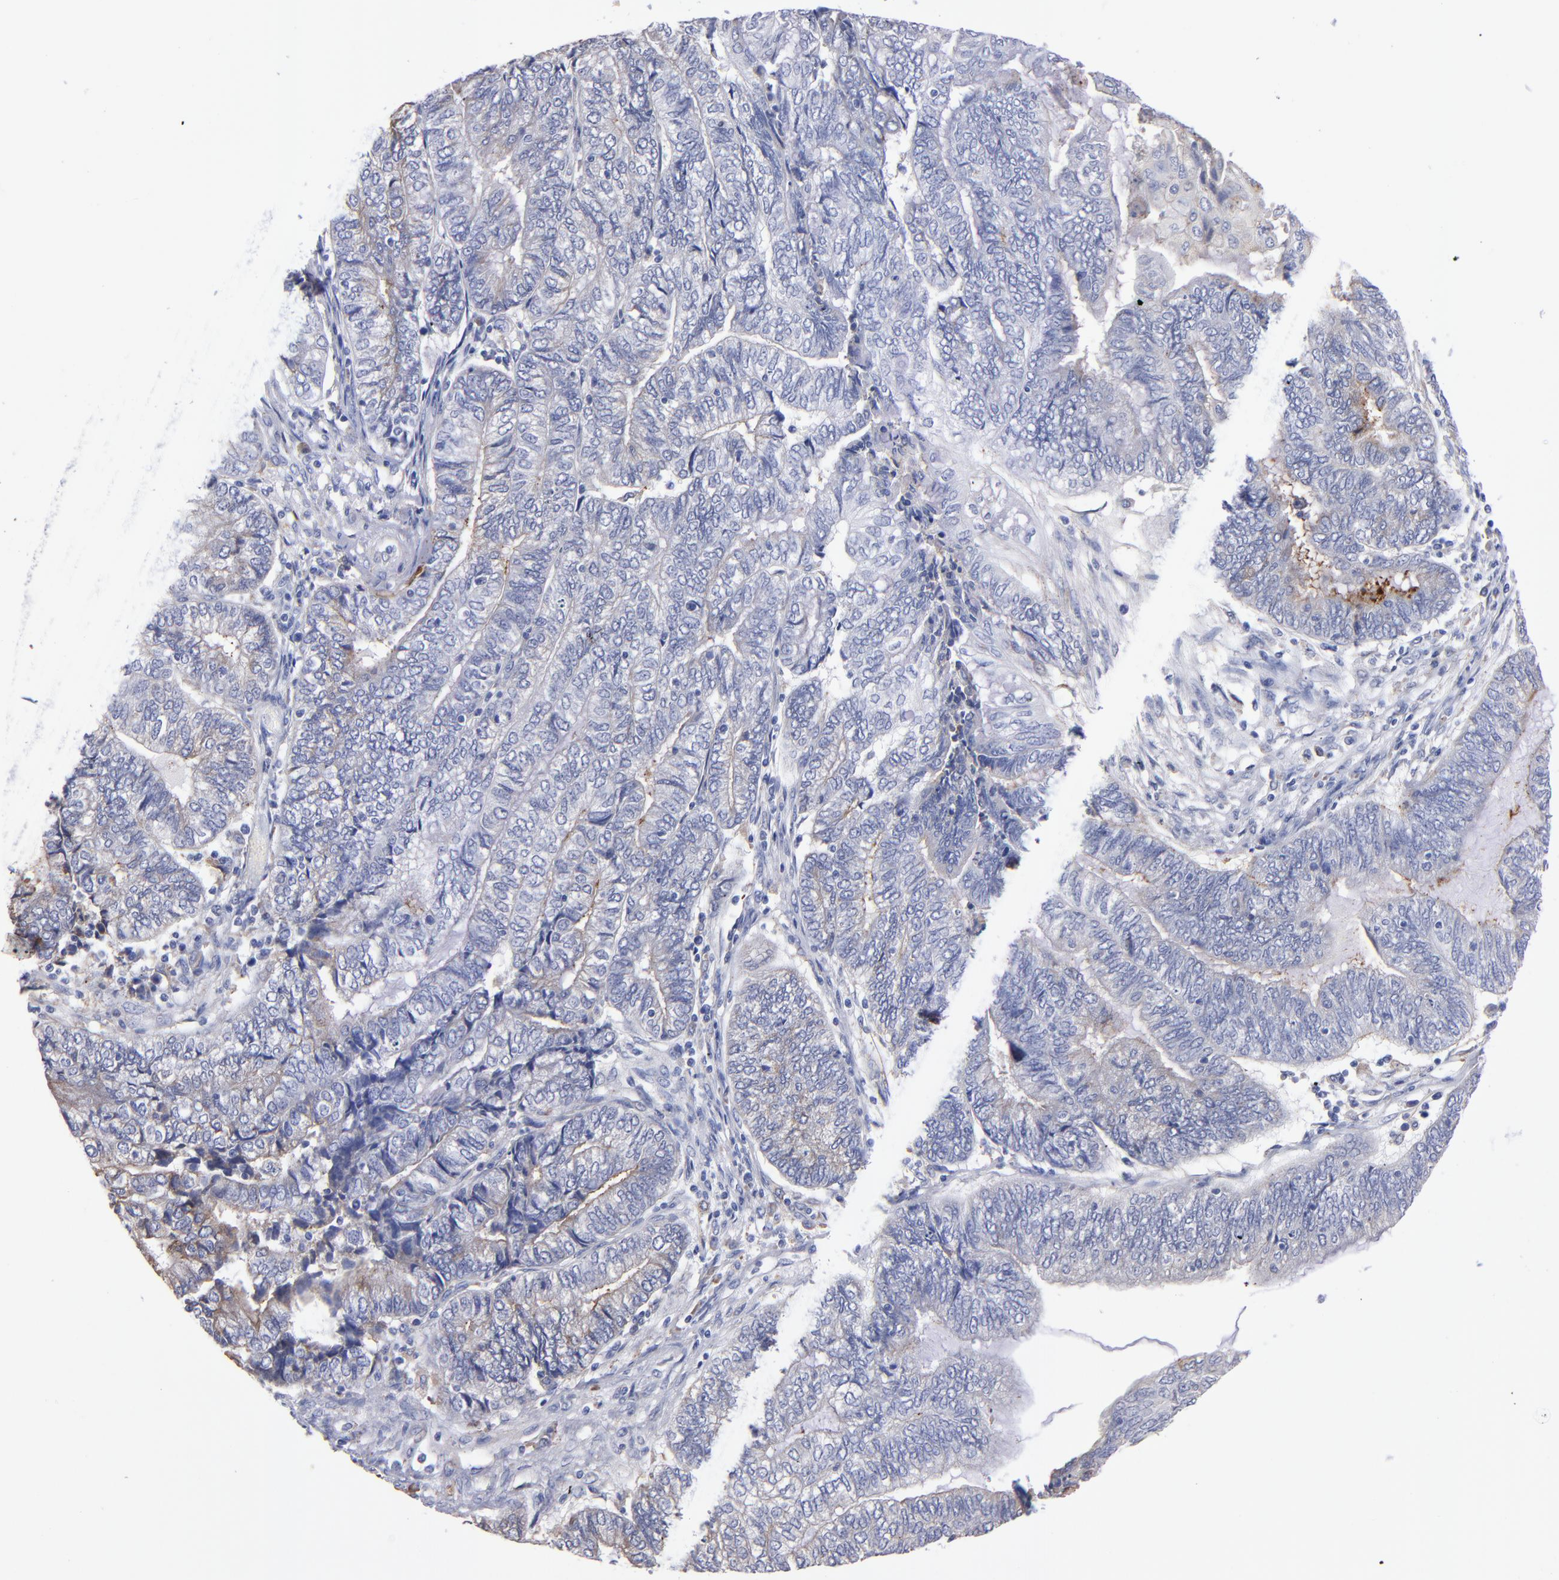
{"staining": {"intensity": "weak", "quantity": "<25%", "location": "cytoplasmic/membranous"}, "tissue": "endometrial cancer", "cell_type": "Tumor cells", "image_type": "cancer", "snomed": [{"axis": "morphology", "description": "Adenocarcinoma, NOS"}, {"axis": "topography", "description": "Uterus"}, {"axis": "topography", "description": "Endometrium"}], "caption": "An image of endometrial cancer stained for a protein exhibits no brown staining in tumor cells. (Immunohistochemistry, brightfield microscopy, high magnification).", "gene": "MFGE8", "patient": {"sex": "female", "age": 70}}